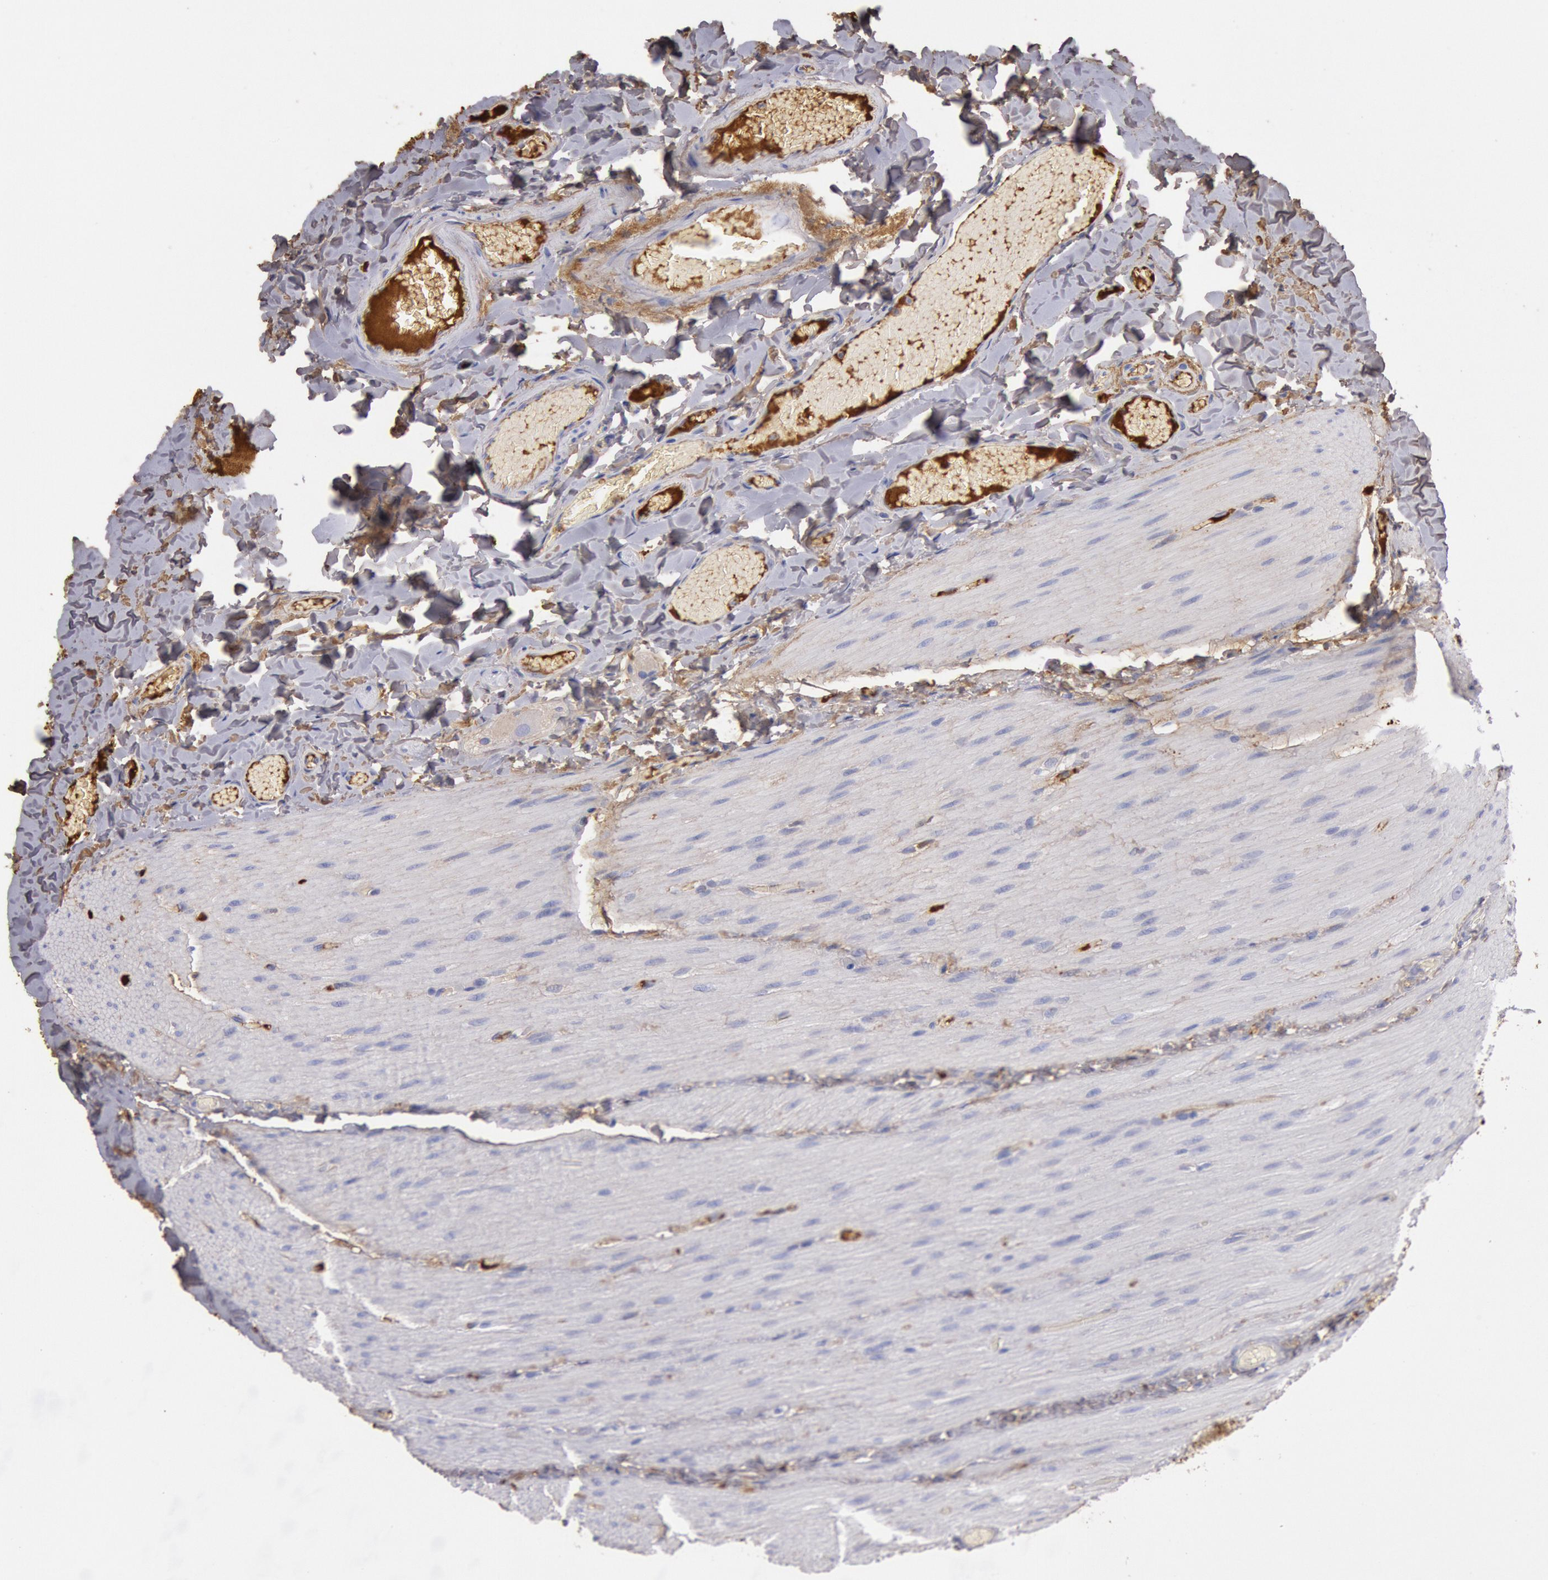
{"staining": {"intensity": "weak", "quantity": ">75%", "location": "cytoplasmic/membranous"}, "tissue": "duodenum", "cell_type": "Glandular cells", "image_type": "normal", "snomed": [{"axis": "morphology", "description": "Normal tissue, NOS"}, {"axis": "topography", "description": "Duodenum"}], "caption": "Duodenum stained with DAB (3,3'-diaminobenzidine) immunohistochemistry exhibits low levels of weak cytoplasmic/membranous expression in about >75% of glandular cells.", "gene": "IGHA1", "patient": {"sex": "male", "age": 66}}